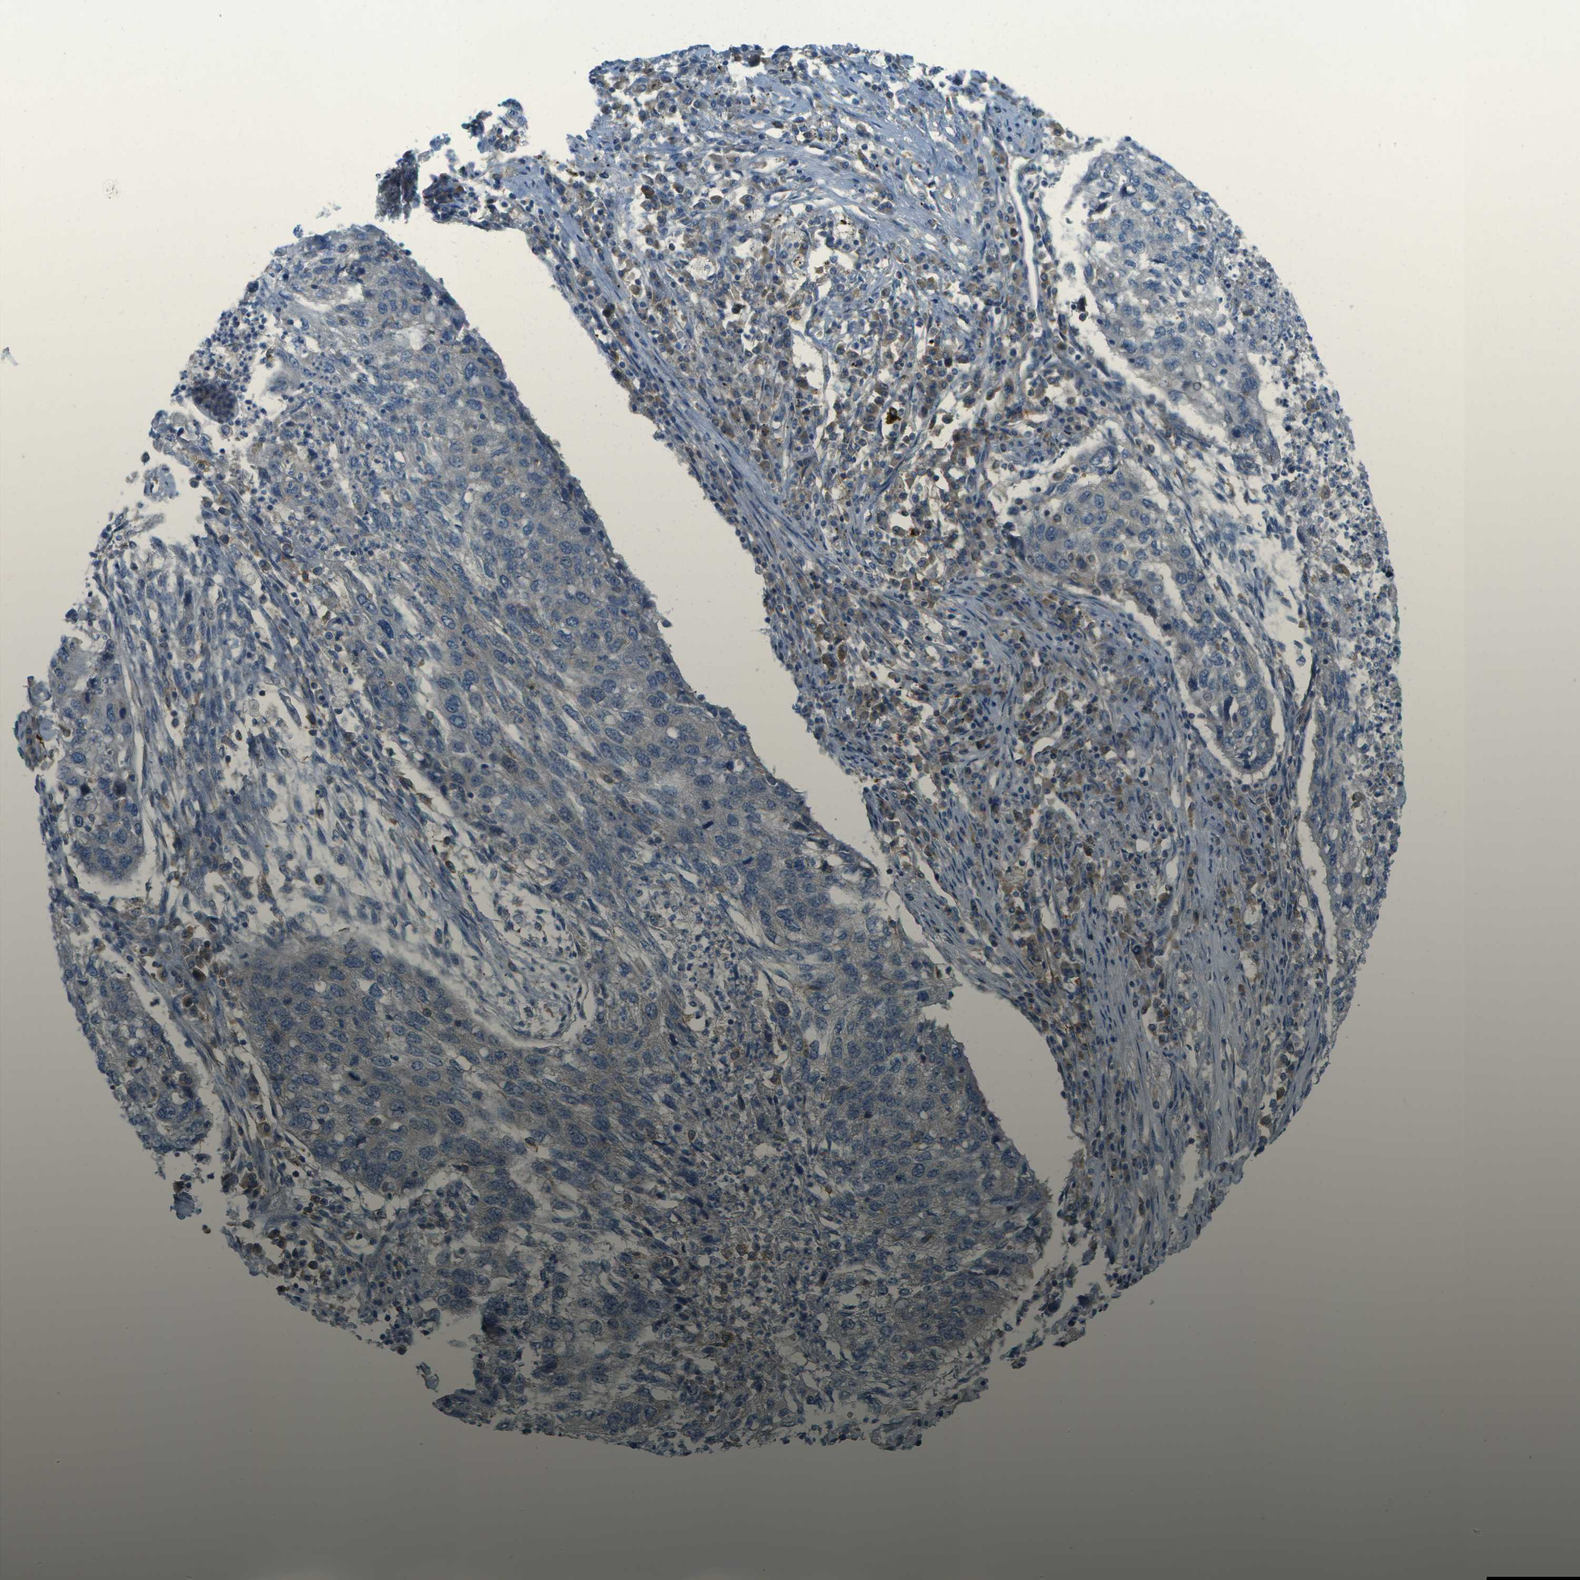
{"staining": {"intensity": "negative", "quantity": "none", "location": "none"}, "tissue": "lung cancer", "cell_type": "Tumor cells", "image_type": "cancer", "snomed": [{"axis": "morphology", "description": "Squamous cell carcinoma, NOS"}, {"axis": "topography", "description": "Lung"}], "caption": "Immunohistochemistry image of lung cancer (squamous cell carcinoma) stained for a protein (brown), which shows no expression in tumor cells. Brightfield microscopy of IHC stained with DAB (brown) and hematoxylin (blue), captured at high magnification.", "gene": "WNK2", "patient": {"sex": "female", "age": 63}}